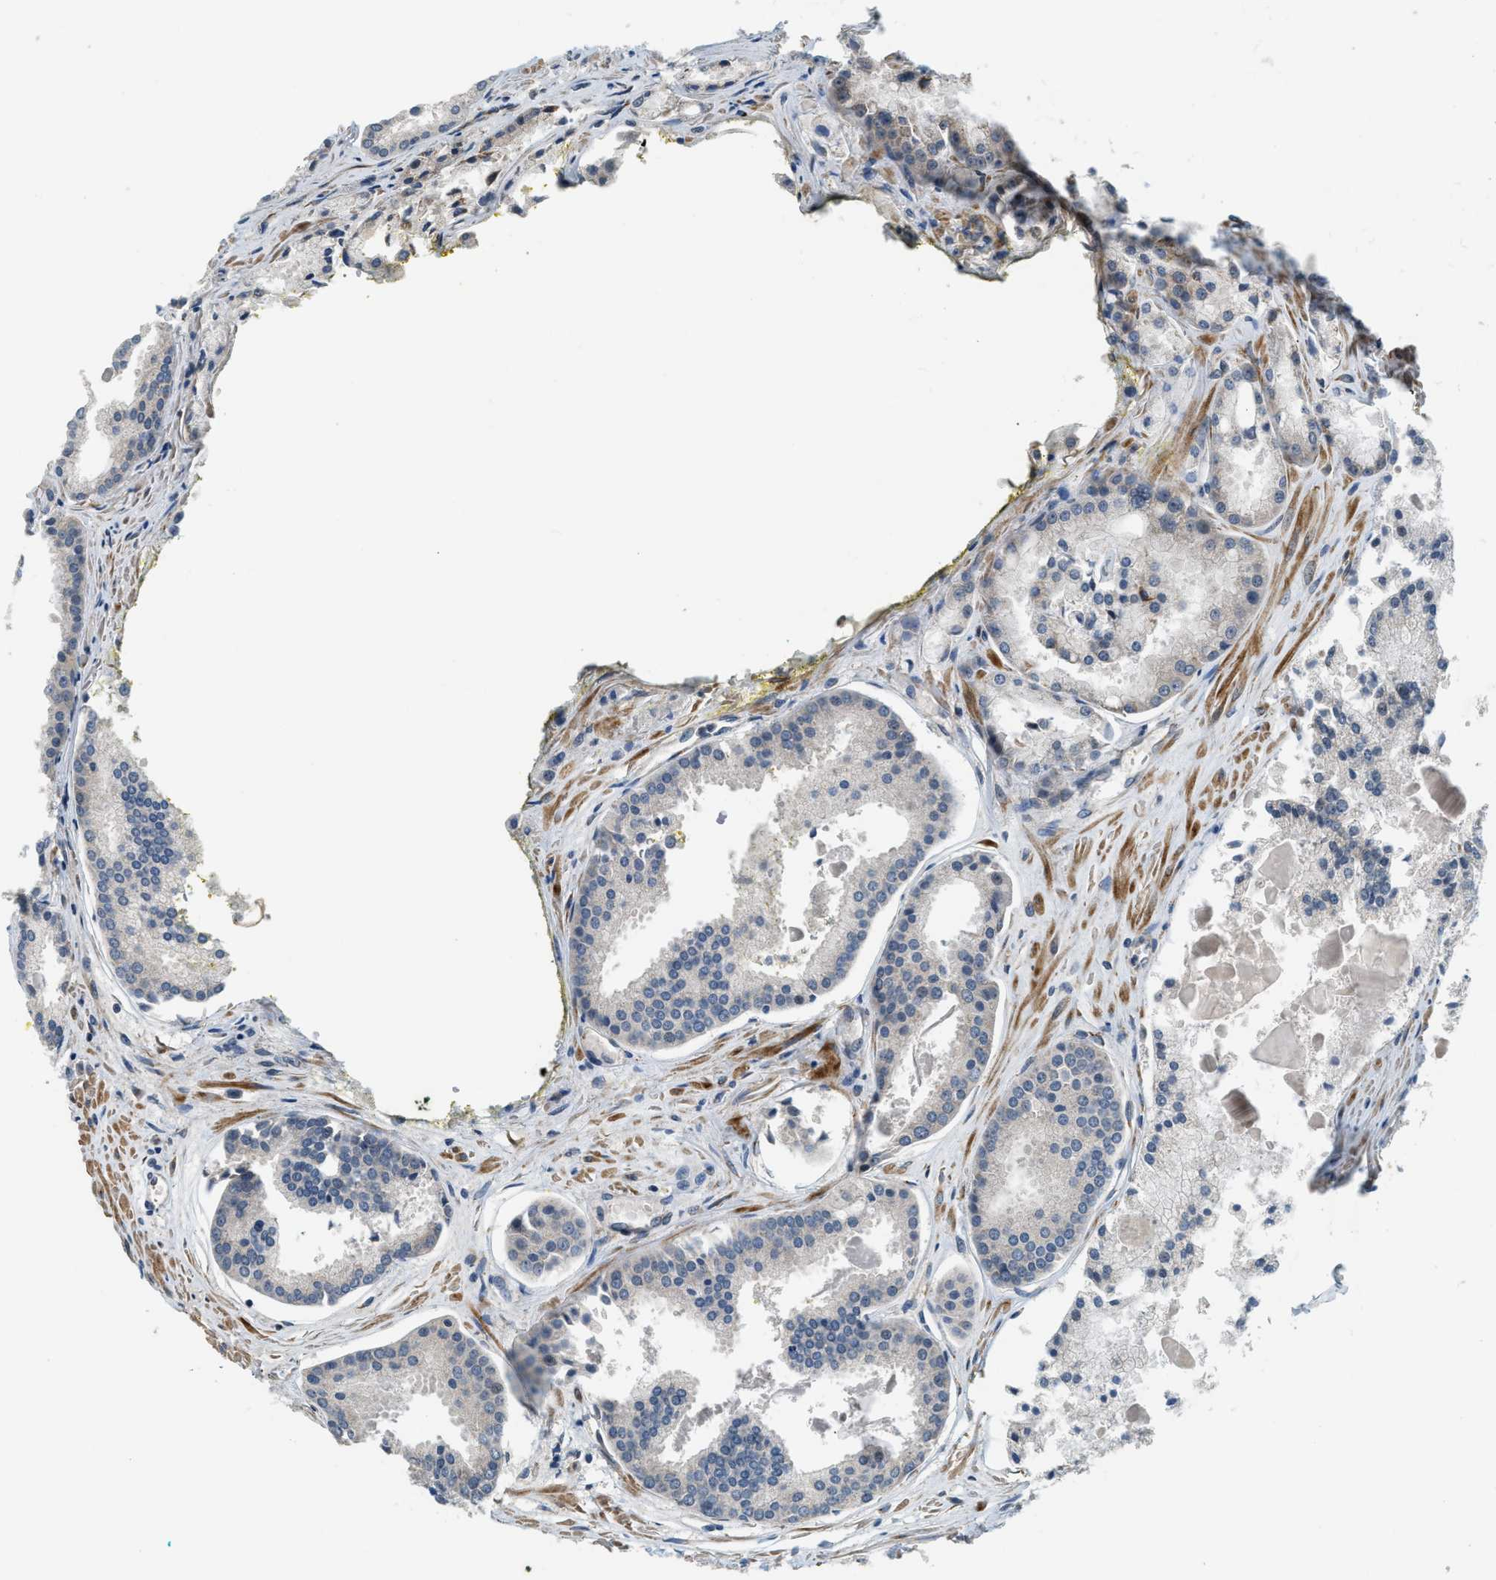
{"staining": {"intensity": "negative", "quantity": "none", "location": "none"}, "tissue": "prostate cancer", "cell_type": "Tumor cells", "image_type": "cancer", "snomed": [{"axis": "morphology", "description": "Adenocarcinoma, Low grade"}, {"axis": "topography", "description": "Prostate"}], "caption": "Image shows no protein staining in tumor cells of prostate cancer tissue.", "gene": "ALOX12", "patient": {"sex": "male", "age": 64}}